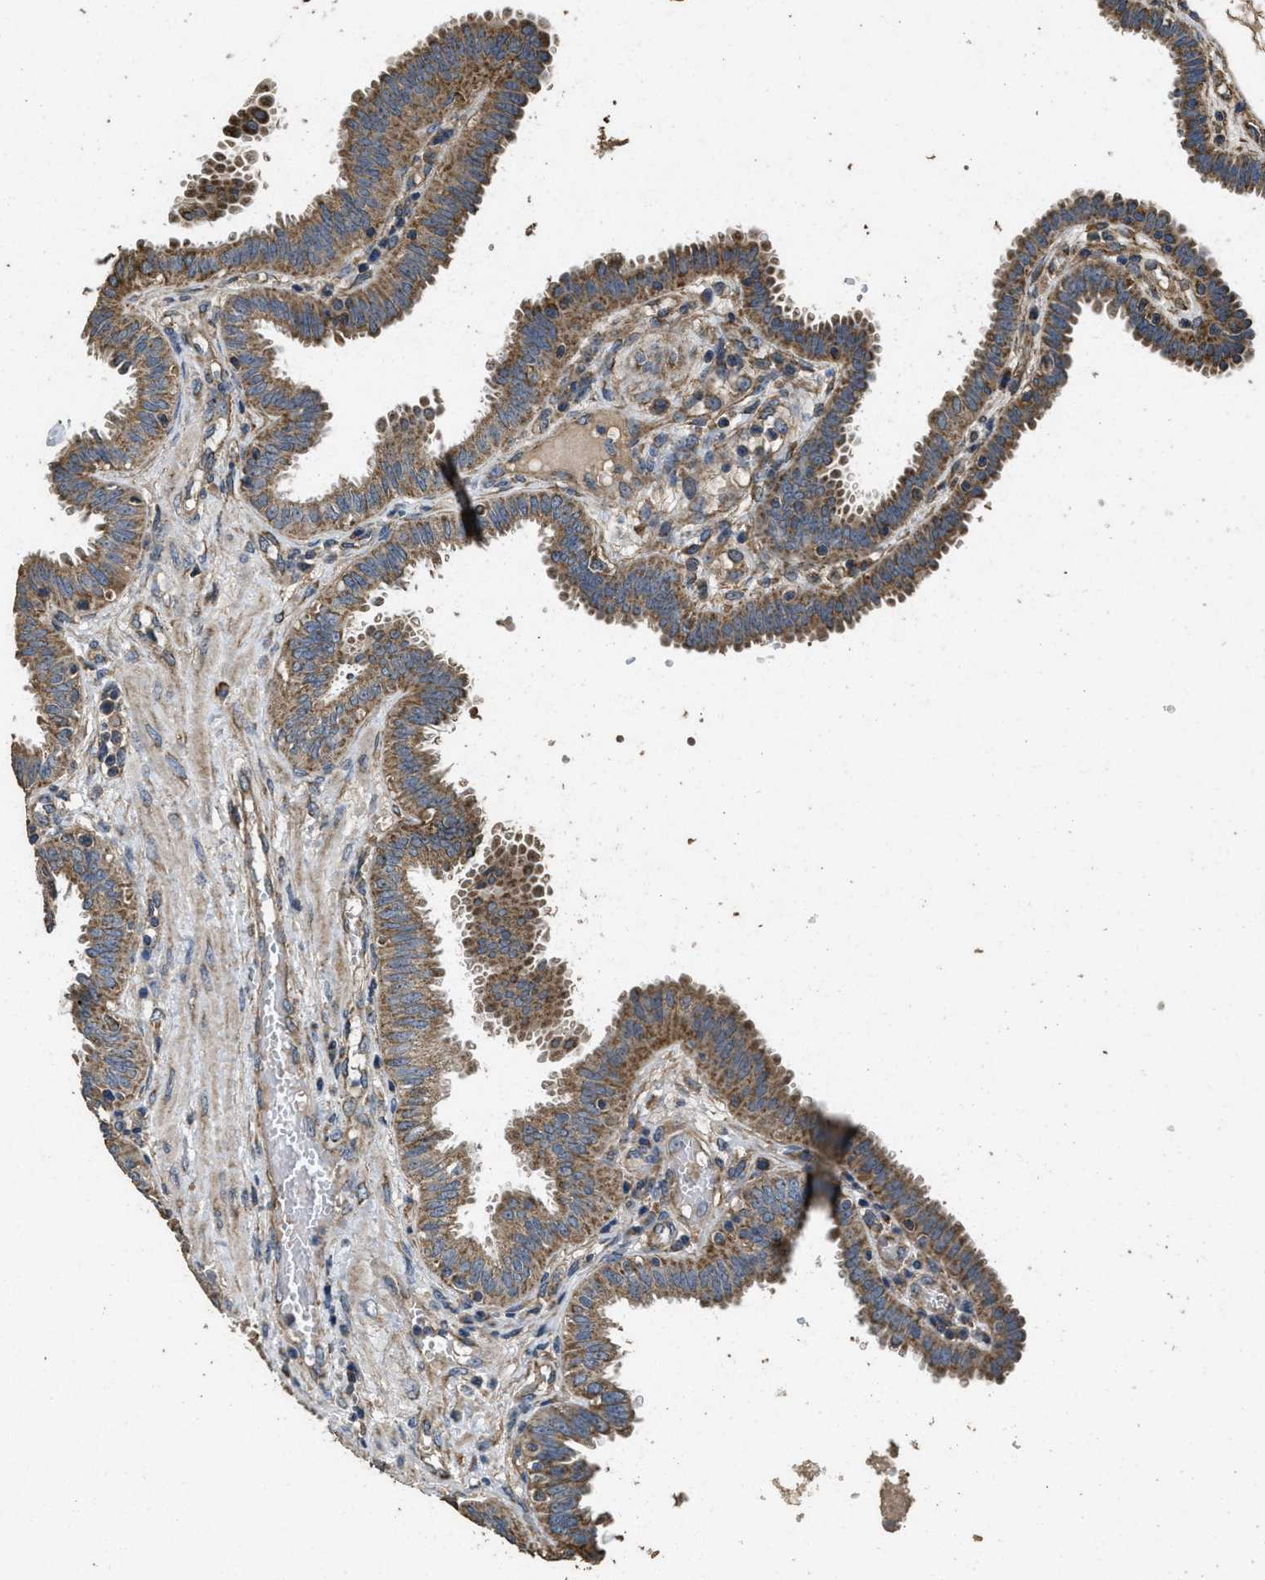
{"staining": {"intensity": "moderate", "quantity": ">75%", "location": "cytoplasmic/membranous"}, "tissue": "fallopian tube", "cell_type": "Glandular cells", "image_type": "normal", "snomed": [{"axis": "morphology", "description": "Normal tissue, NOS"}, {"axis": "topography", "description": "Fallopian tube"}], "caption": "Unremarkable fallopian tube demonstrates moderate cytoplasmic/membranous positivity in about >75% of glandular cells Immunohistochemistry stains the protein in brown and the nuclei are stained blue..", "gene": "CYRIA", "patient": {"sex": "female", "age": 32}}